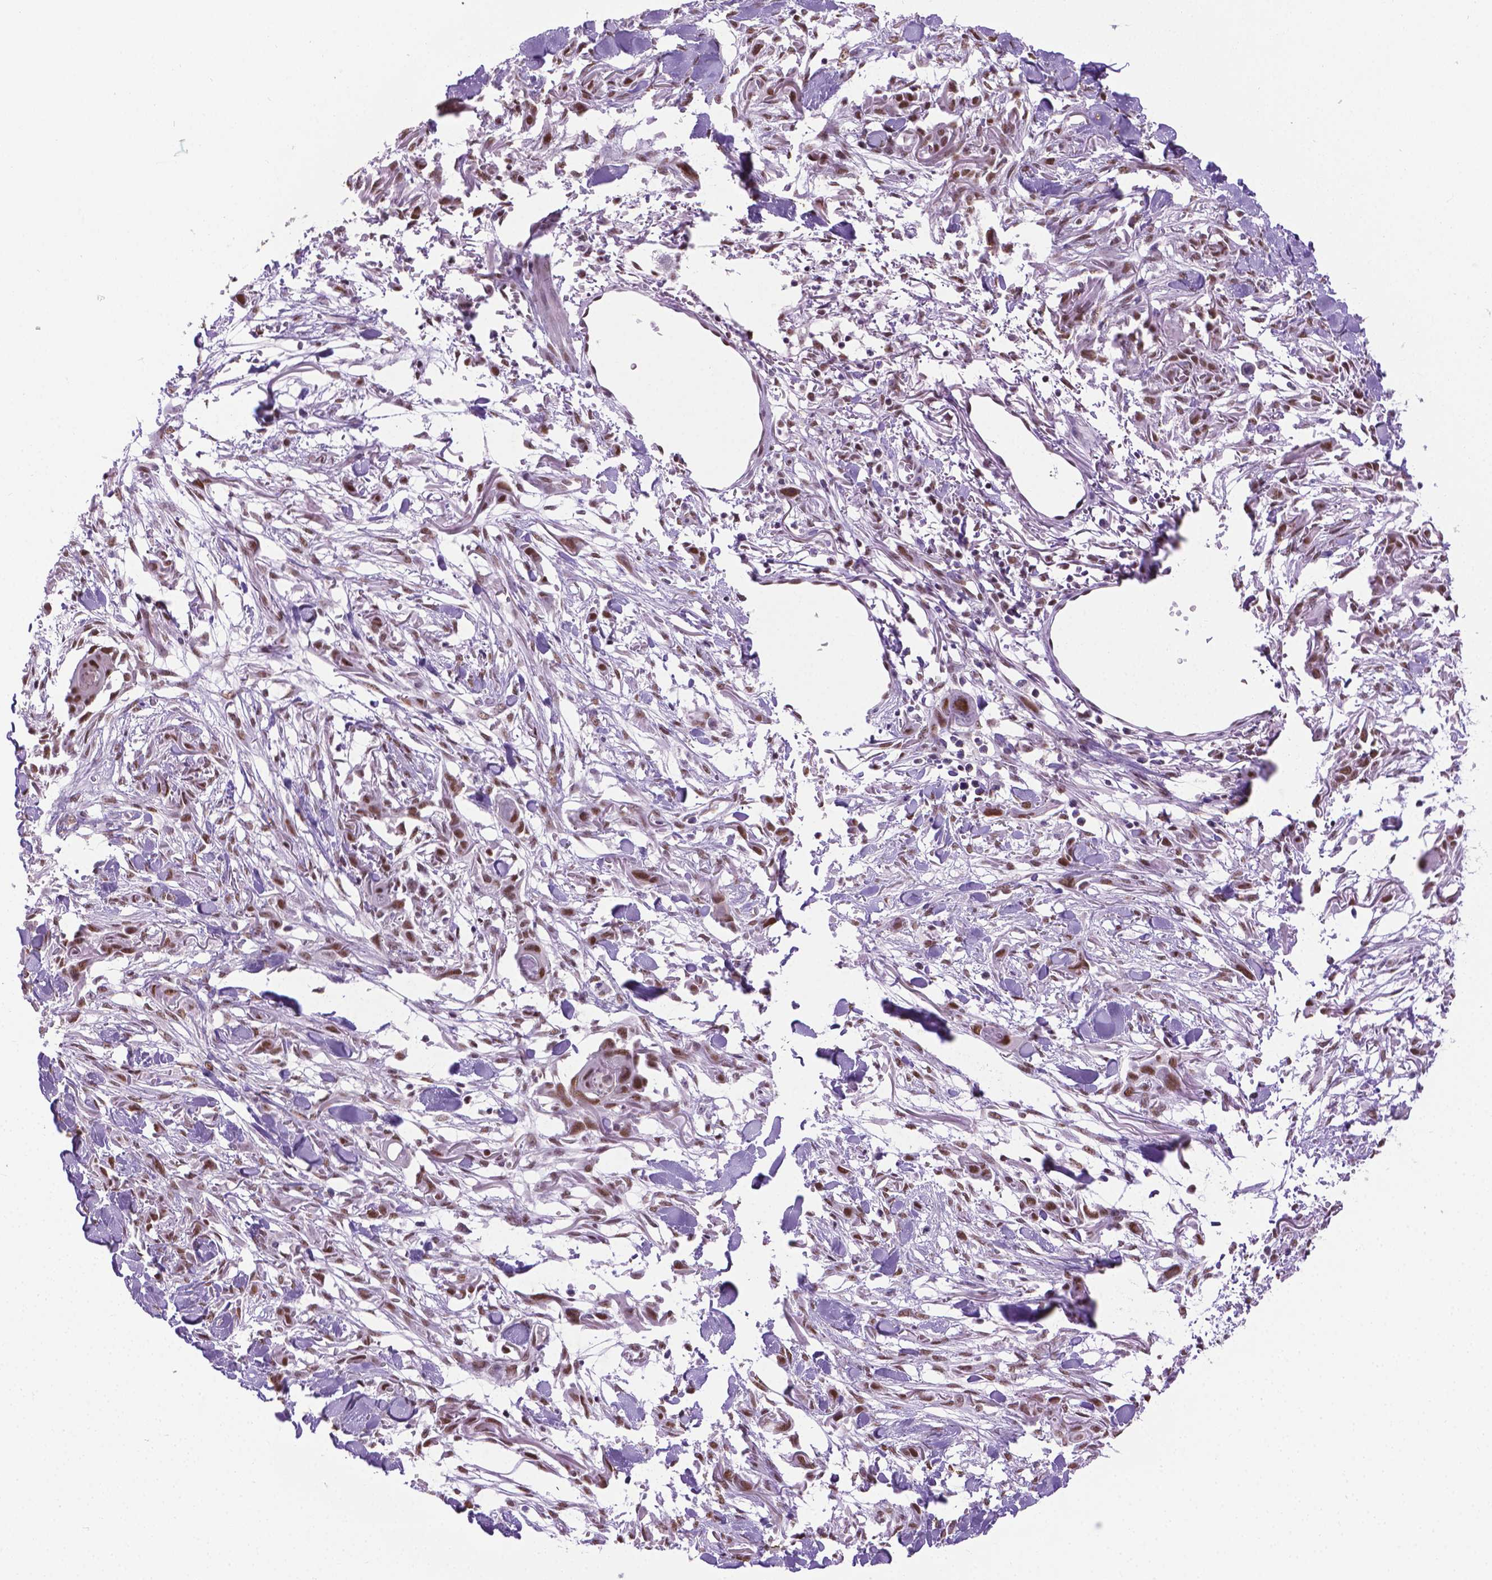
{"staining": {"intensity": "moderate", "quantity": ">75%", "location": "nuclear"}, "tissue": "skin cancer", "cell_type": "Tumor cells", "image_type": "cancer", "snomed": [{"axis": "morphology", "description": "Squamous cell carcinoma, NOS"}, {"axis": "topography", "description": "Skin"}], "caption": "Immunohistochemical staining of skin cancer displays medium levels of moderate nuclear expression in approximately >75% of tumor cells.", "gene": "ABI2", "patient": {"sex": "female", "age": 59}}